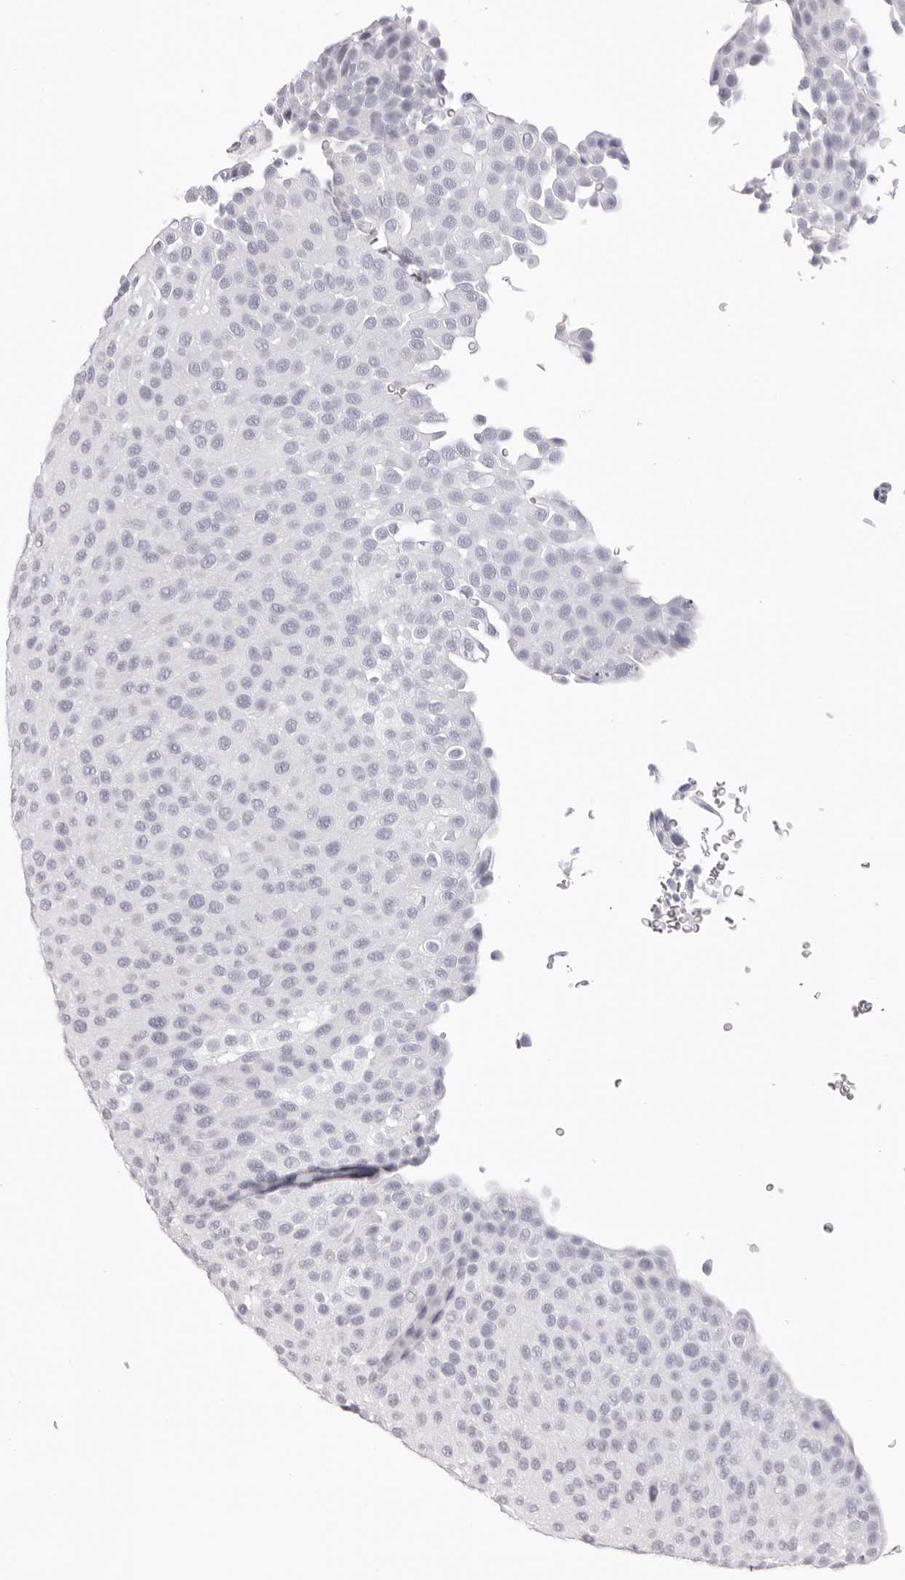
{"staining": {"intensity": "negative", "quantity": "none", "location": "none"}, "tissue": "urothelial cancer", "cell_type": "Tumor cells", "image_type": "cancer", "snomed": [{"axis": "morphology", "description": "Urothelial carcinoma, Low grade"}, {"axis": "topography", "description": "Urinary bladder"}], "caption": "Urothelial cancer was stained to show a protein in brown. There is no significant staining in tumor cells.", "gene": "CST1", "patient": {"sex": "male", "age": 78}}